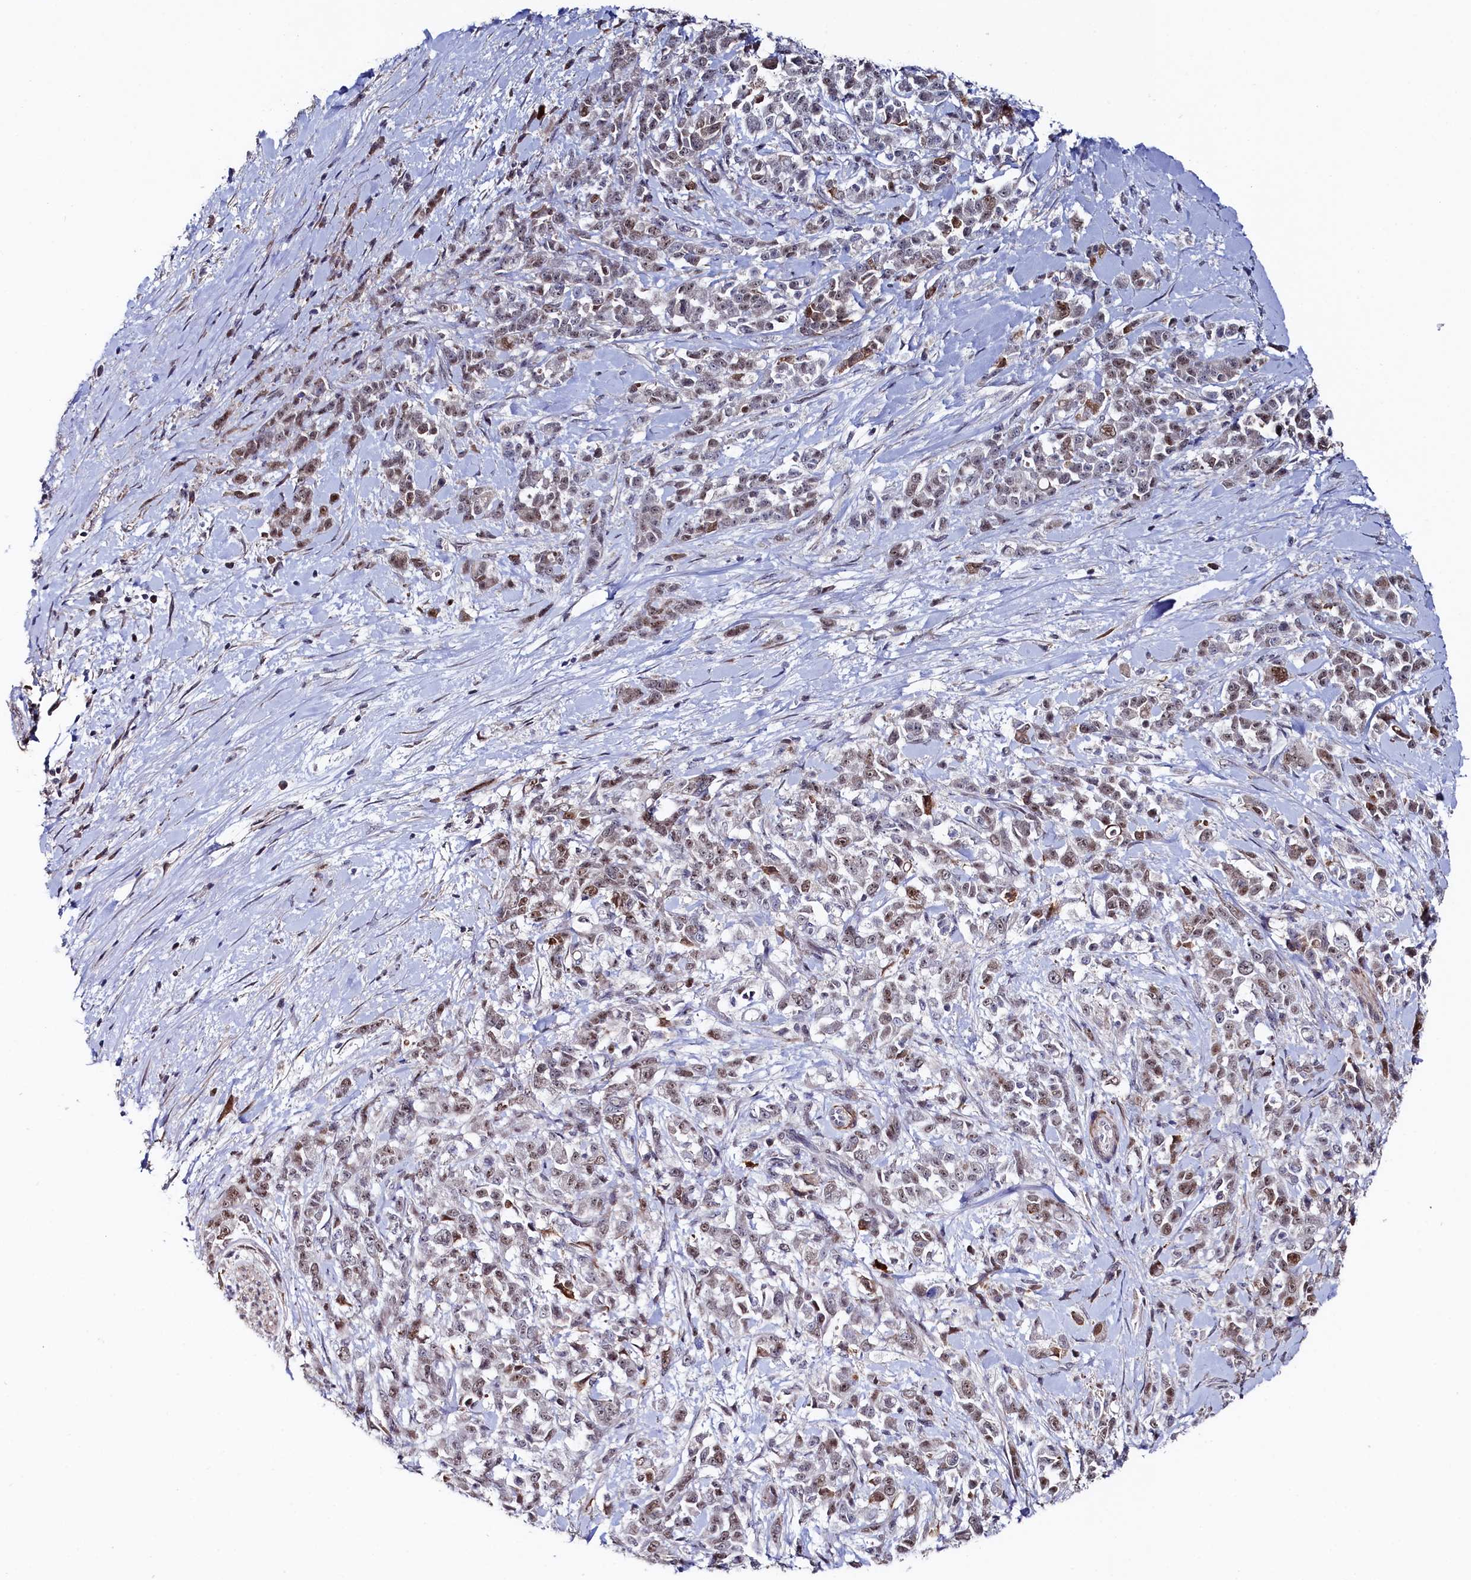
{"staining": {"intensity": "weak", "quantity": "25%-75%", "location": "nuclear"}, "tissue": "pancreatic cancer", "cell_type": "Tumor cells", "image_type": "cancer", "snomed": [{"axis": "morphology", "description": "Normal tissue, NOS"}, {"axis": "morphology", "description": "Adenocarcinoma, NOS"}, {"axis": "topography", "description": "Pancreas"}], "caption": "Tumor cells exhibit low levels of weak nuclear positivity in about 25%-75% of cells in adenocarcinoma (pancreatic).", "gene": "TIGD4", "patient": {"sex": "female", "age": 64}}